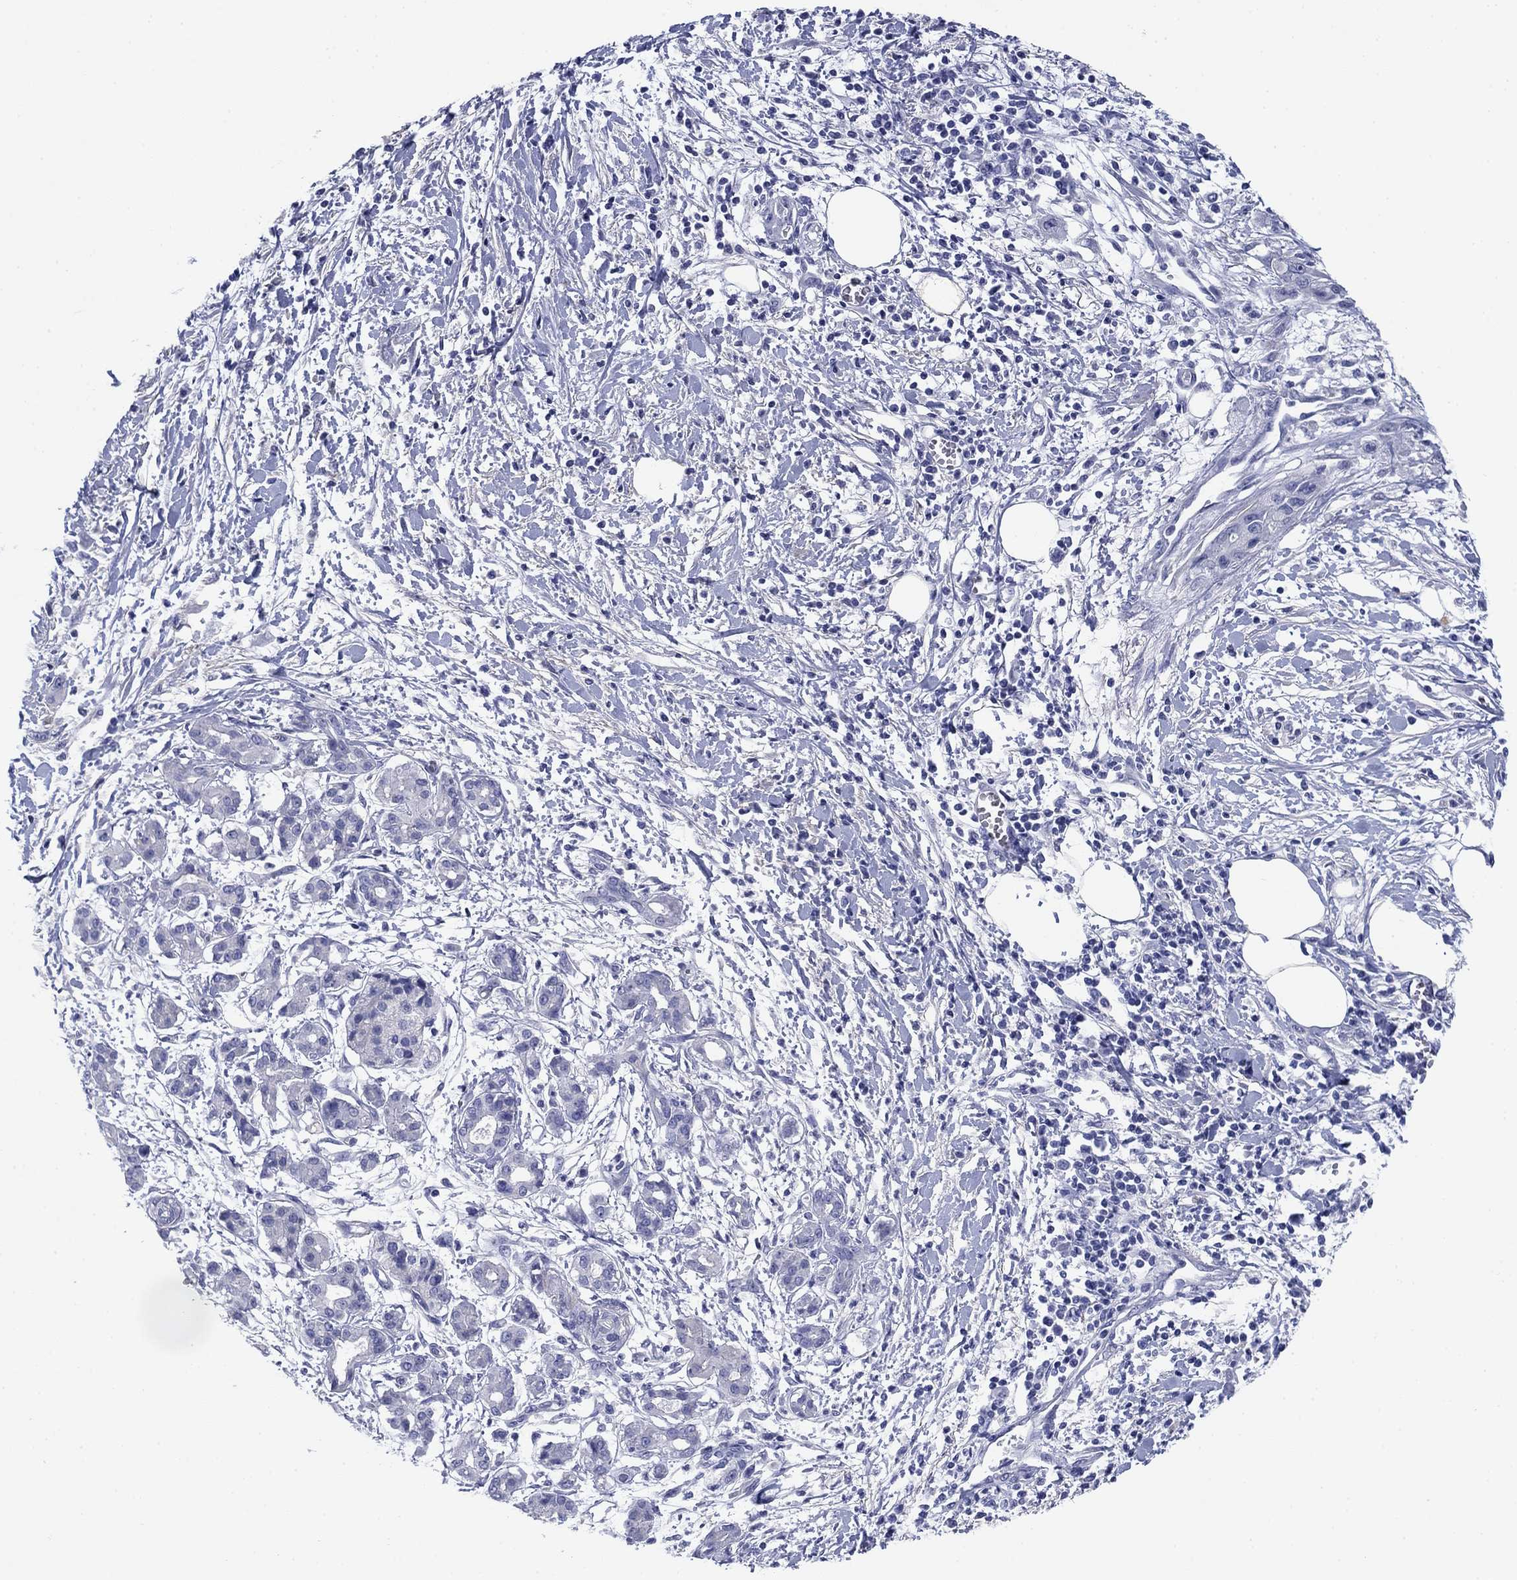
{"staining": {"intensity": "negative", "quantity": "none", "location": "none"}, "tissue": "pancreatic cancer", "cell_type": "Tumor cells", "image_type": "cancer", "snomed": [{"axis": "morphology", "description": "Adenocarcinoma, NOS"}, {"axis": "topography", "description": "Pancreas"}], "caption": "Human pancreatic adenocarcinoma stained for a protein using immunohistochemistry exhibits no positivity in tumor cells.", "gene": "PRKCG", "patient": {"sex": "male", "age": 72}}